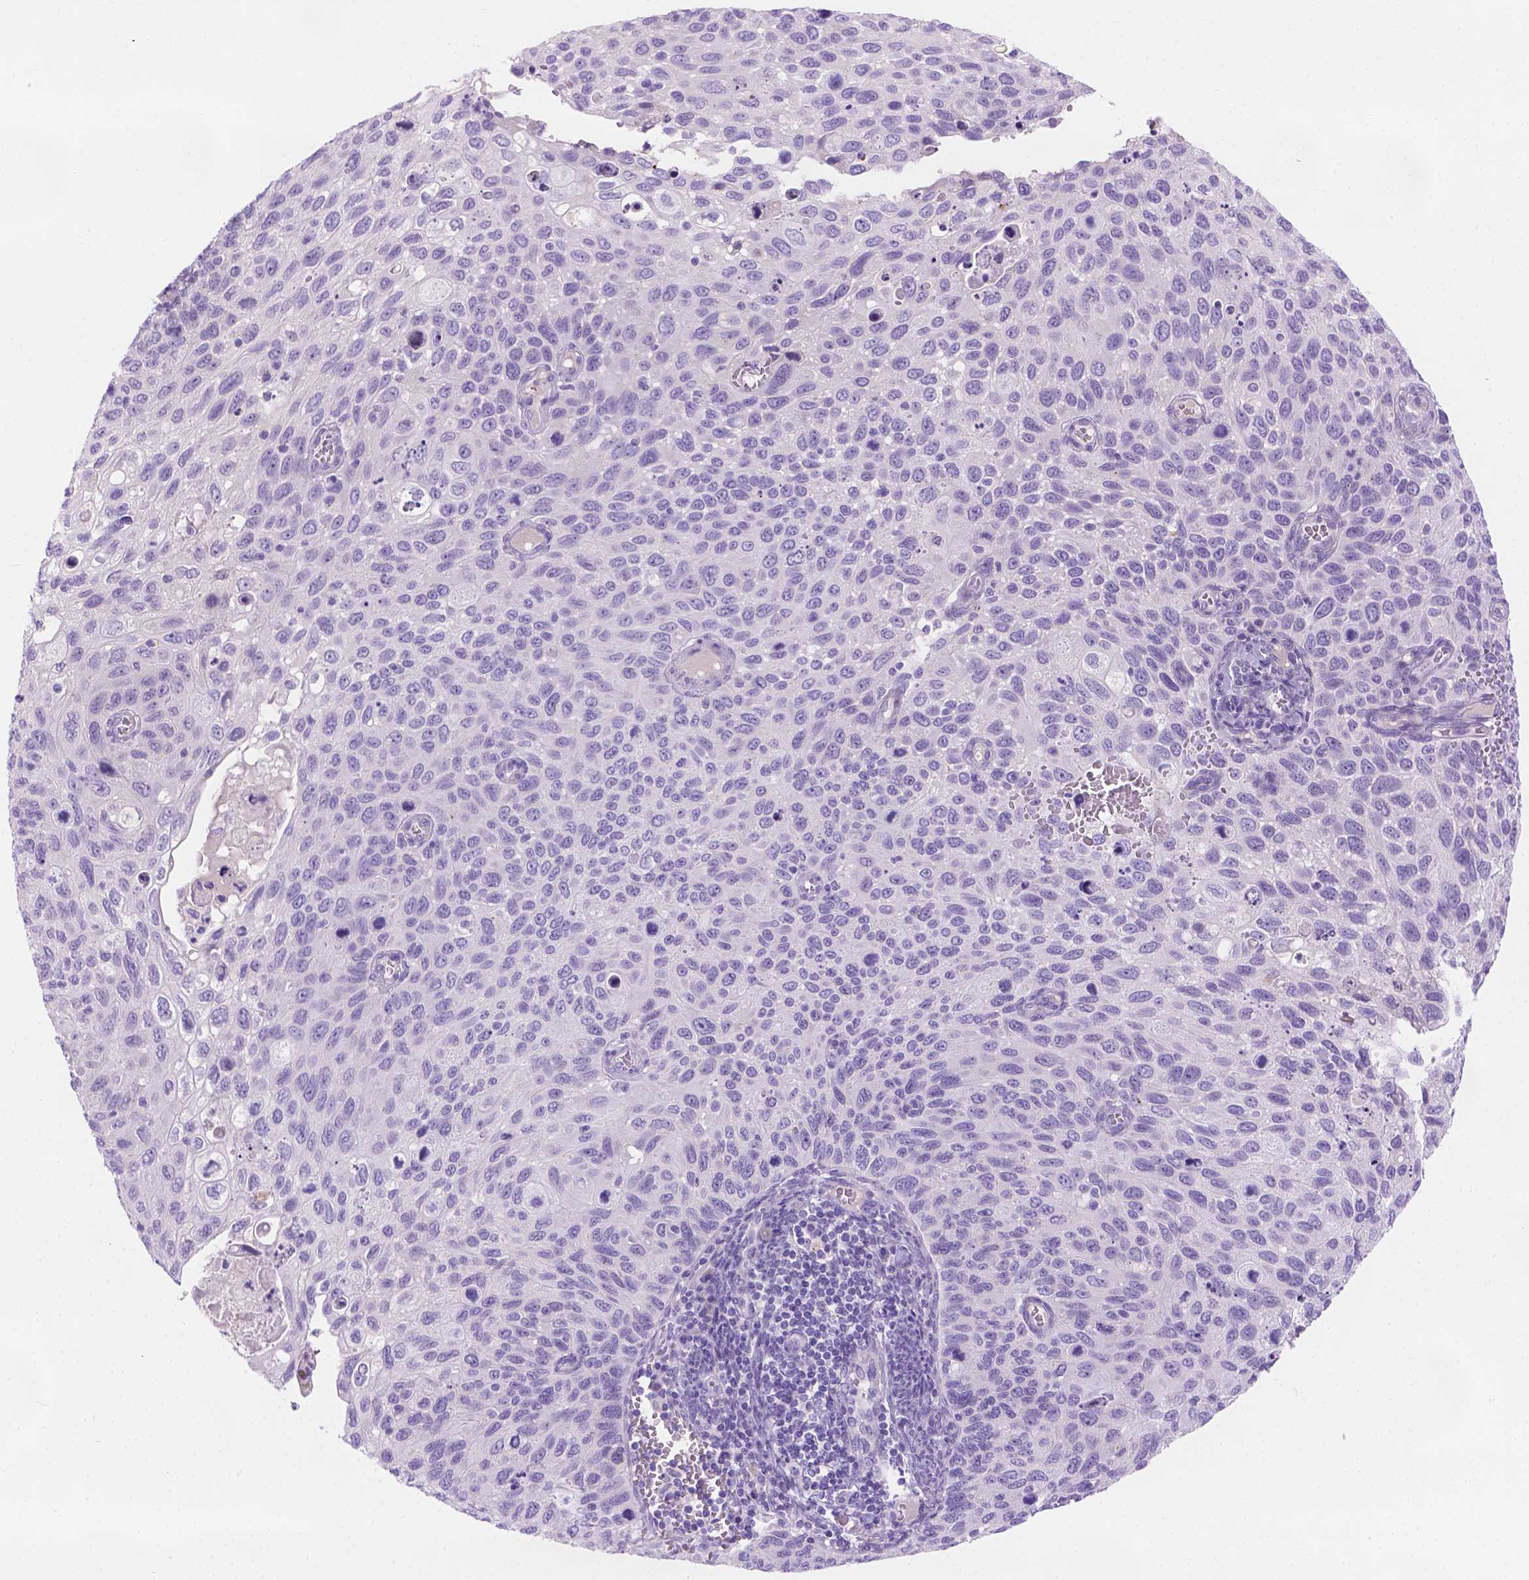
{"staining": {"intensity": "negative", "quantity": "none", "location": "none"}, "tissue": "cervical cancer", "cell_type": "Tumor cells", "image_type": "cancer", "snomed": [{"axis": "morphology", "description": "Squamous cell carcinoma, NOS"}, {"axis": "topography", "description": "Cervix"}], "caption": "There is no significant positivity in tumor cells of cervical cancer (squamous cell carcinoma).", "gene": "MLN", "patient": {"sex": "female", "age": 70}}